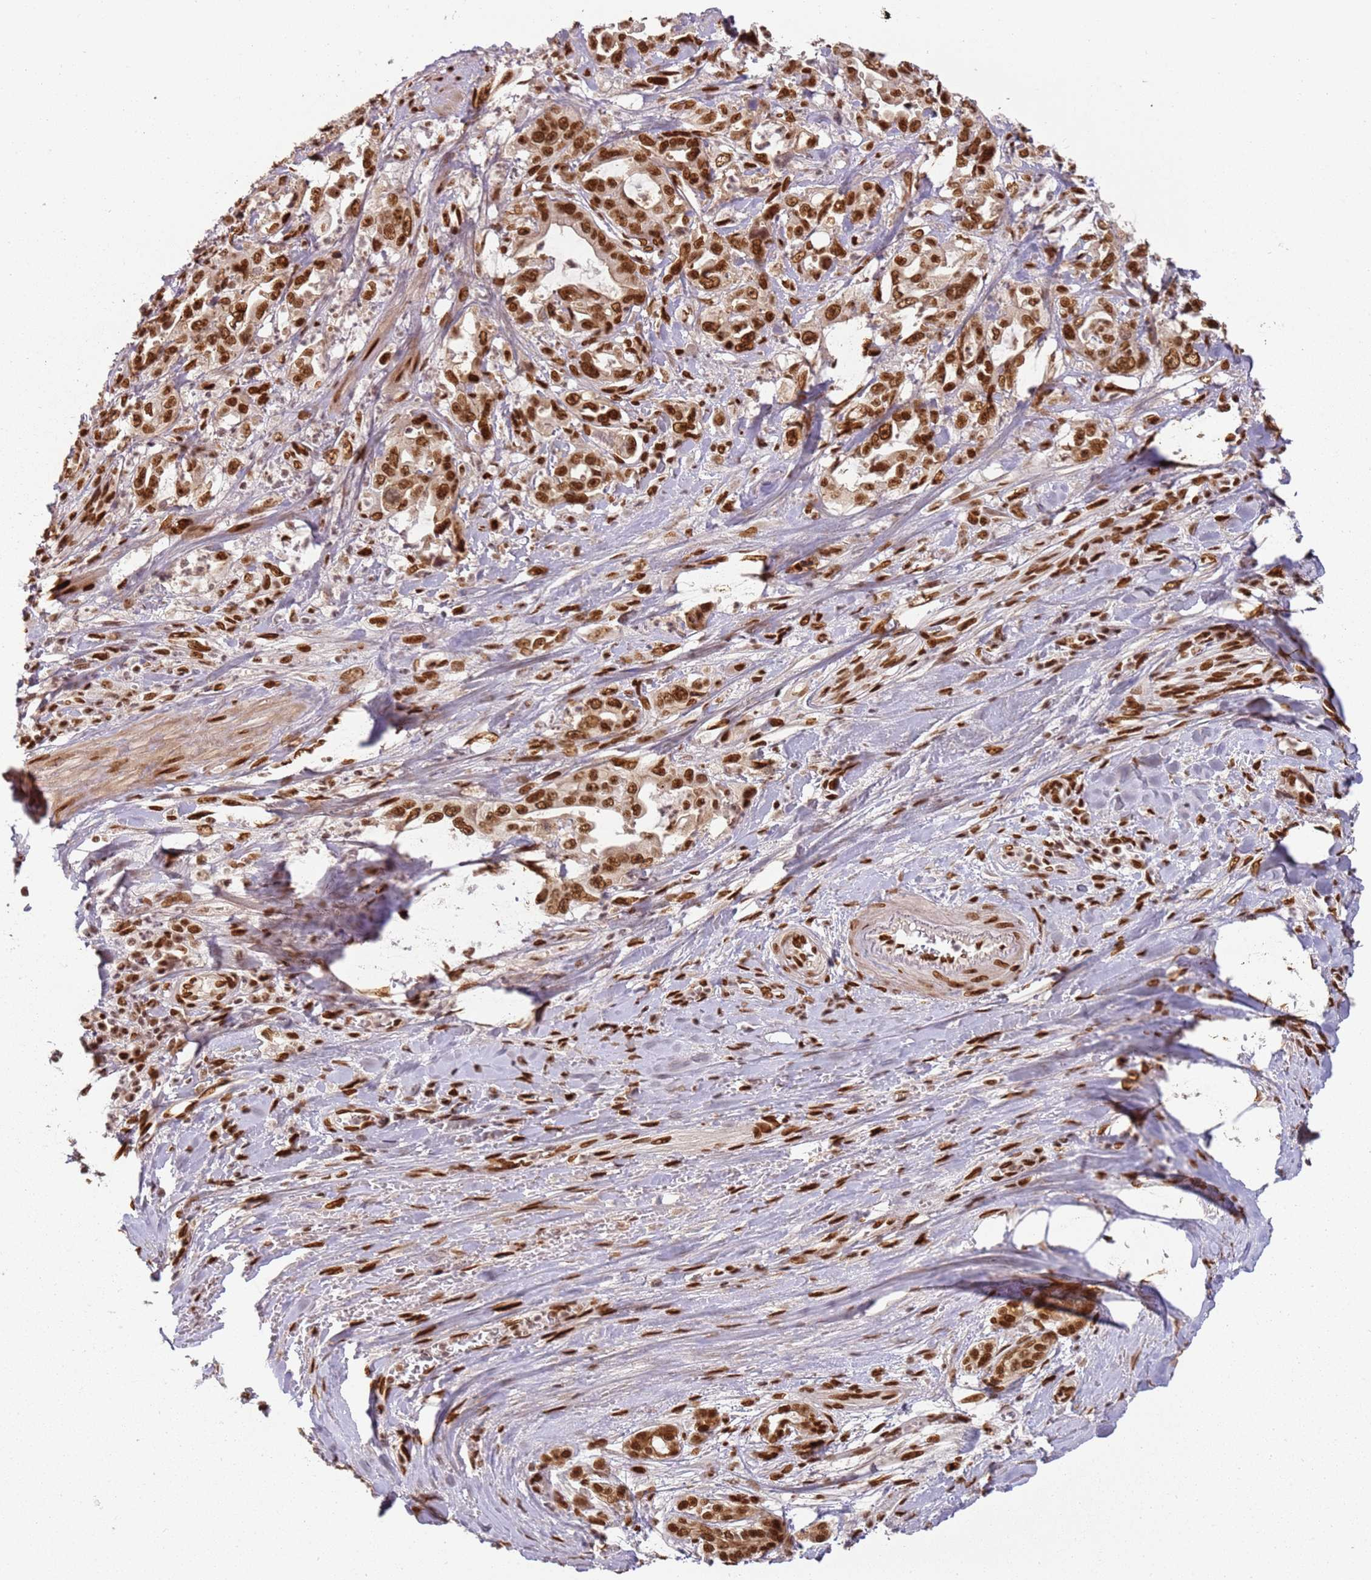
{"staining": {"intensity": "strong", "quantity": ">75%", "location": "nuclear"}, "tissue": "pancreatic cancer", "cell_type": "Tumor cells", "image_type": "cancer", "snomed": [{"axis": "morphology", "description": "Adenocarcinoma, NOS"}, {"axis": "topography", "description": "Pancreas"}], "caption": "A micrograph showing strong nuclear staining in about >75% of tumor cells in pancreatic cancer, as visualized by brown immunohistochemical staining.", "gene": "TENT4A", "patient": {"sex": "female", "age": 61}}